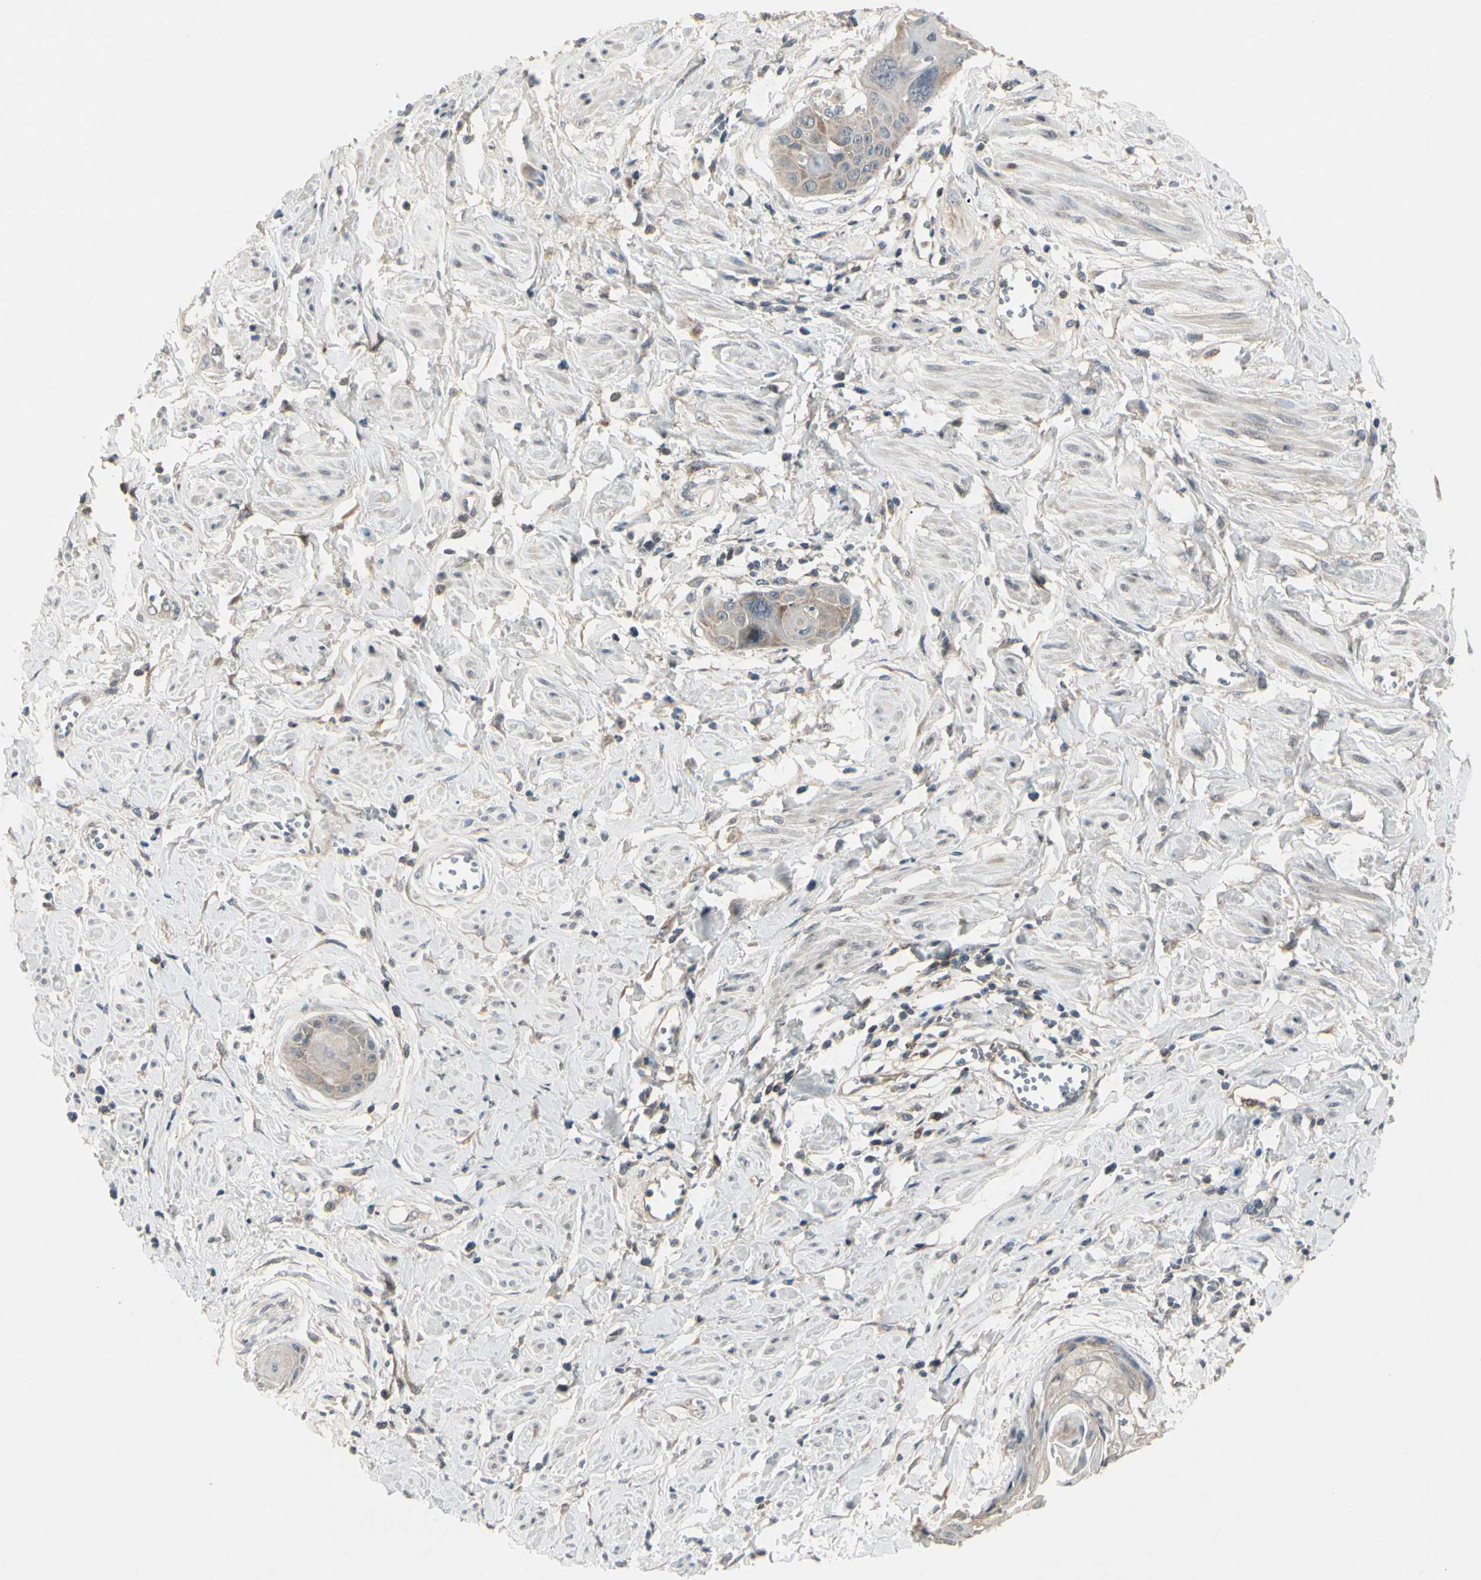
{"staining": {"intensity": "weak", "quantity": "<25%", "location": "cytoplasmic/membranous"}, "tissue": "cervical cancer", "cell_type": "Tumor cells", "image_type": "cancer", "snomed": [{"axis": "morphology", "description": "Squamous cell carcinoma, NOS"}, {"axis": "topography", "description": "Cervix"}], "caption": "This is an immunohistochemistry histopathology image of human cervical squamous cell carcinoma. There is no expression in tumor cells.", "gene": "FHDC1", "patient": {"sex": "female", "age": 57}}